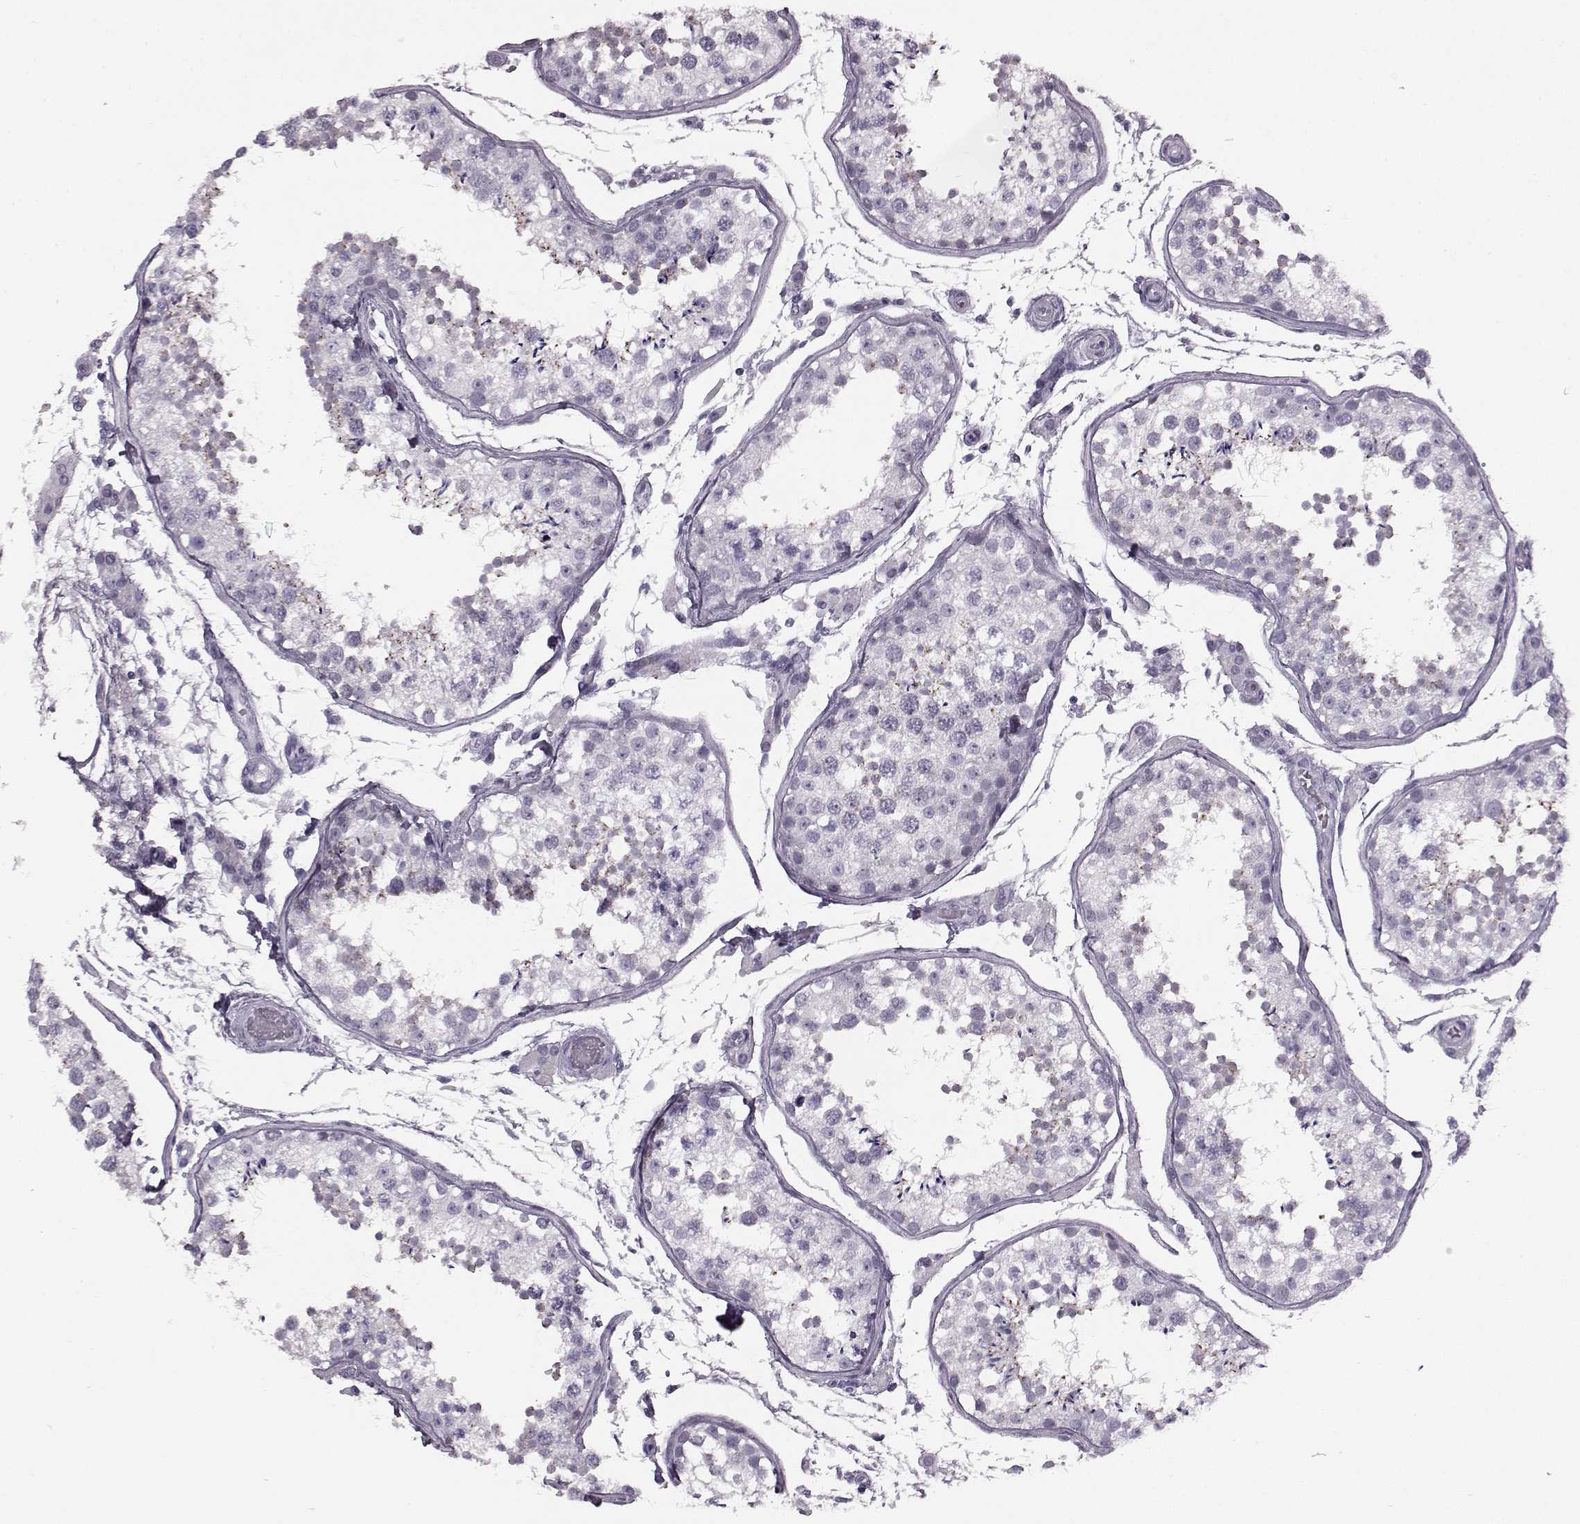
{"staining": {"intensity": "weak", "quantity": "<25%", "location": "cytoplasmic/membranous"}, "tissue": "testis", "cell_type": "Cells in seminiferous ducts", "image_type": "normal", "snomed": [{"axis": "morphology", "description": "Normal tissue, NOS"}, {"axis": "topography", "description": "Testis"}], "caption": "Immunohistochemistry (IHC) photomicrograph of unremarkable human testis stained for a protein (brown), which demonstrates no positivity in cells in seminiferous ducts. Nuclei are stained in blue.", "gene": "JSRP1", "patient": {"sex": "male", "age": 29}}